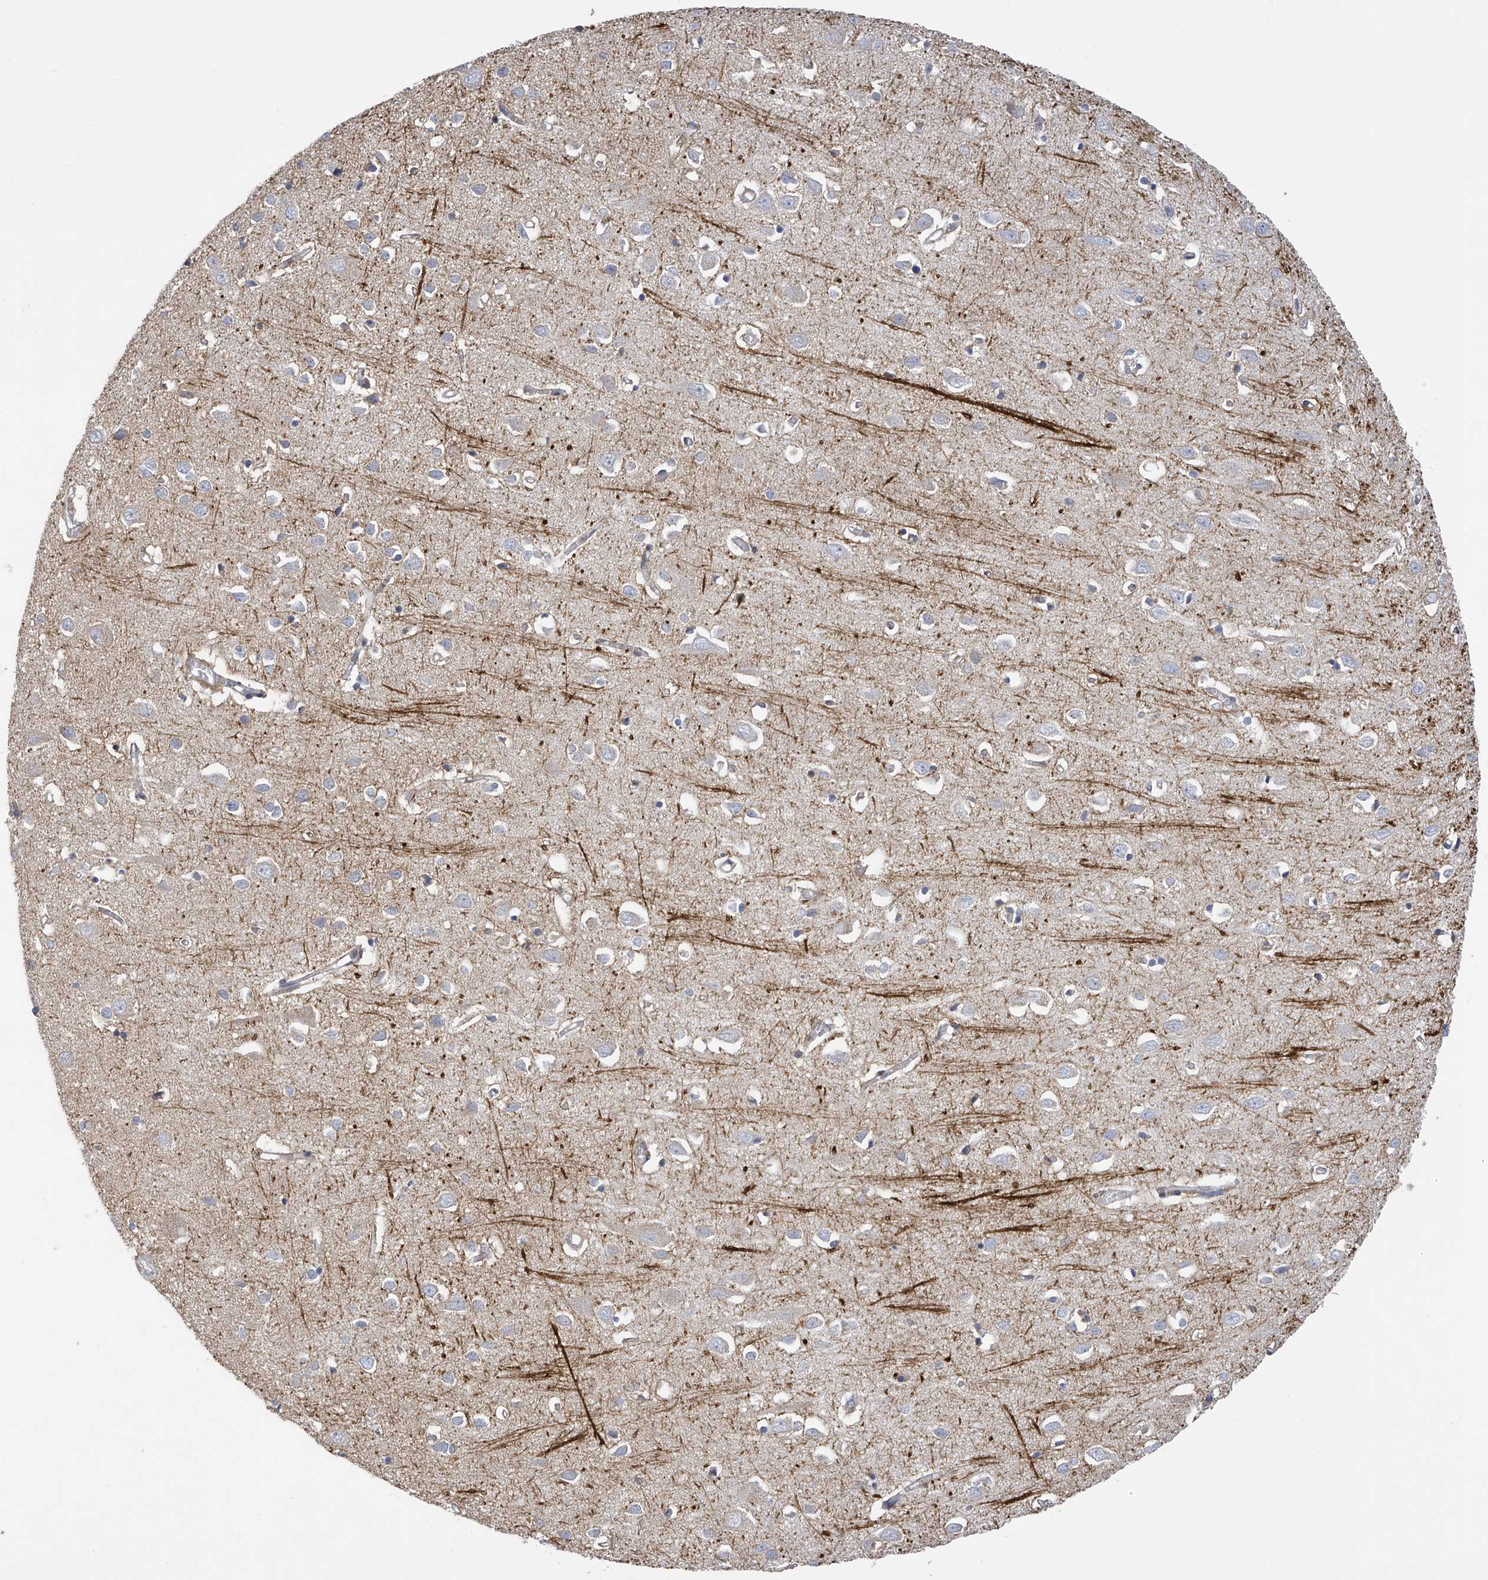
{"staining": {"intensity": "negative", "quantity": "none", "location": "none"}, "tissue": "cerebral cortex", "cell_type": "Endothelial cells", "image_type": "normal", "snomed": [{"axis": "morphology", "description": "Normal tissue, NOS"}, {"axis": "topography", "description": "Cerebral cortex"}], "caption": "IHC image of benign cerebral cortex: human cerebral cortex stained with DAB (3,3'-diaminobenzidine) exhibits no significant protein expression in endothelial cells.", "gene": "SLCO4A1", "patient": {"sex": "female", "age": 64}}